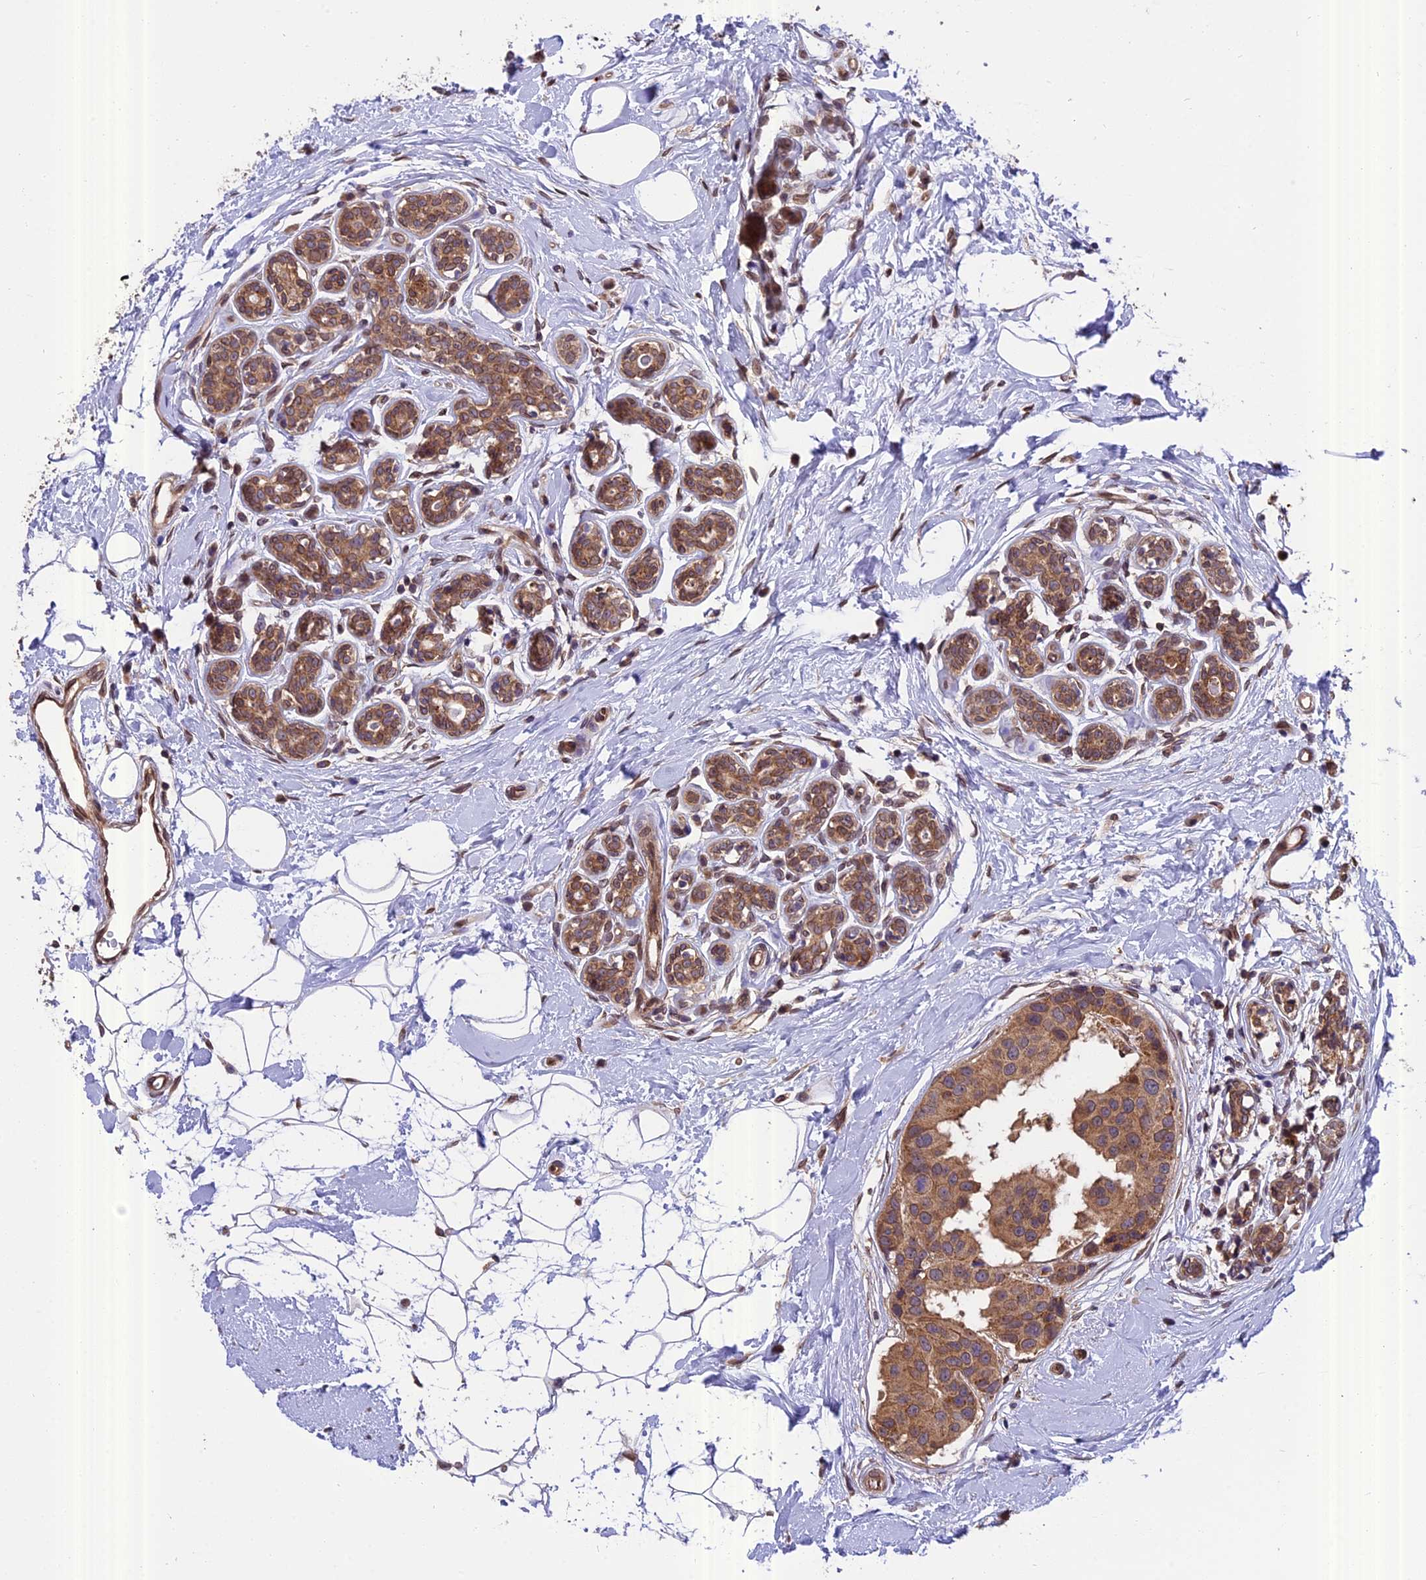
{"staining": {"intensity": "moderate", "quantity": ">75%", "location": "cytoplasmic/membranous"}, "tissue": "breast cancer", "cell_type": "Tumor cells", "image_type": "cancer", "snomed": [{"axis": "morphology", "description": "Normal tissue, NOS"}, {"axis": "morphology", "description": "Duct carcinoma"}, {"axis": "topography", "description": "Breast"}], "caption": "The immunohistochemical stain highlights moderate cytoplasmic/membranous positivity in tumor cells of breast cancer tissue.", "gene": "CHMP2A", "patient": {"sex": "female", "age": 39}}